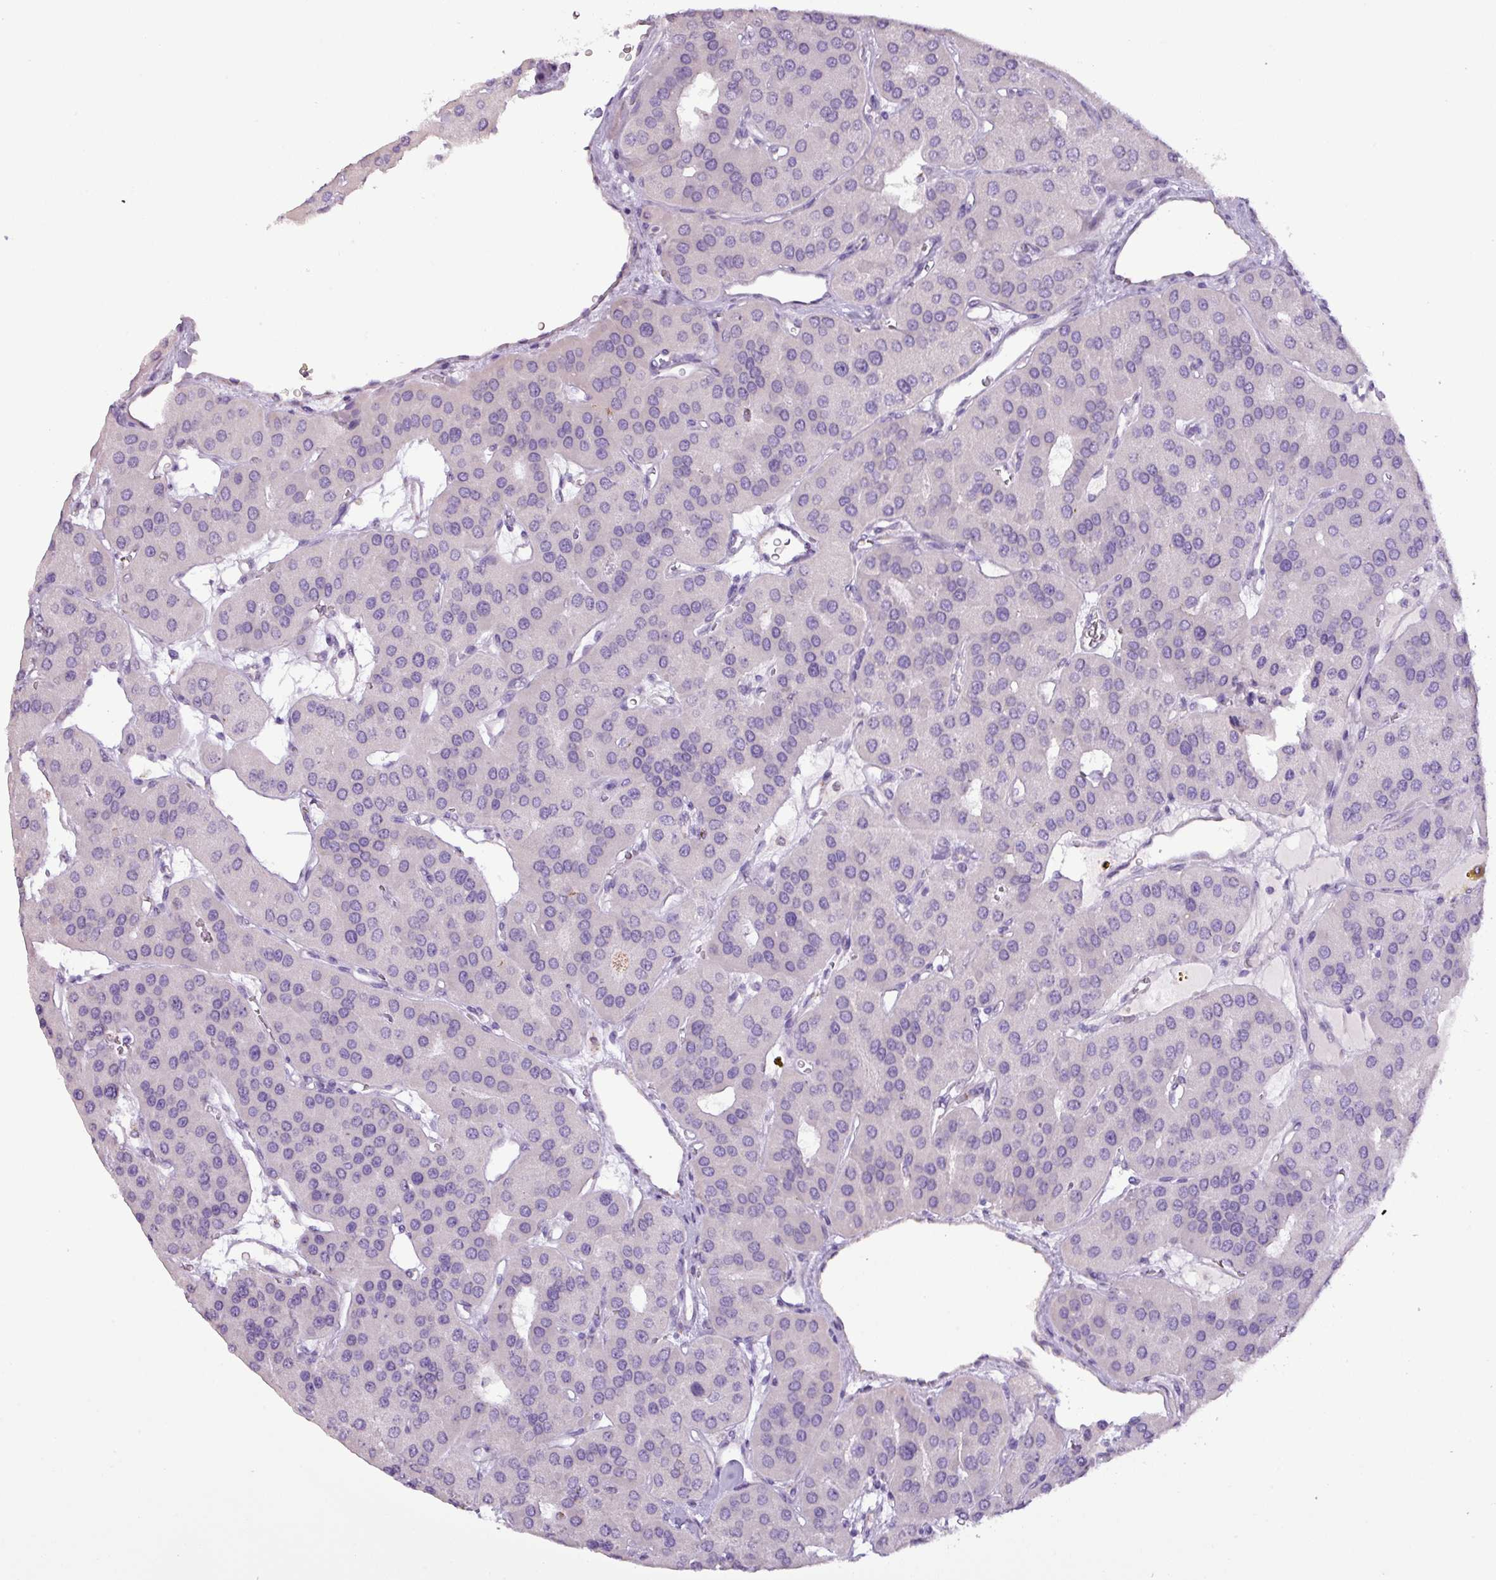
{"staining": {"intensity": "negative", "quantity": "none", "location": "none"}, "tissue": "parathyroid gland", "cell_type": "Glandular cells", "image_type": "normal", "snomed": [{"axis": "morphology", "description": "Normal tissue, NOS"}, {"axis": "morphology", "description": "Adenoma, NOS"}, {"axis": "topography", "description": "Parathyroid gland"}], "caption": "High magnification brightfield microscopy of benign parathyroid gland stained with DAB (3,3'-diaminobenzidine) (brown) and counterstained with hematoxylin (blue): glandular cells show no significant staining. (DAB immunohistochemistry, high magnification).", "gene": "ZNF667", "patient": {"sex": "female", "age": 86}}